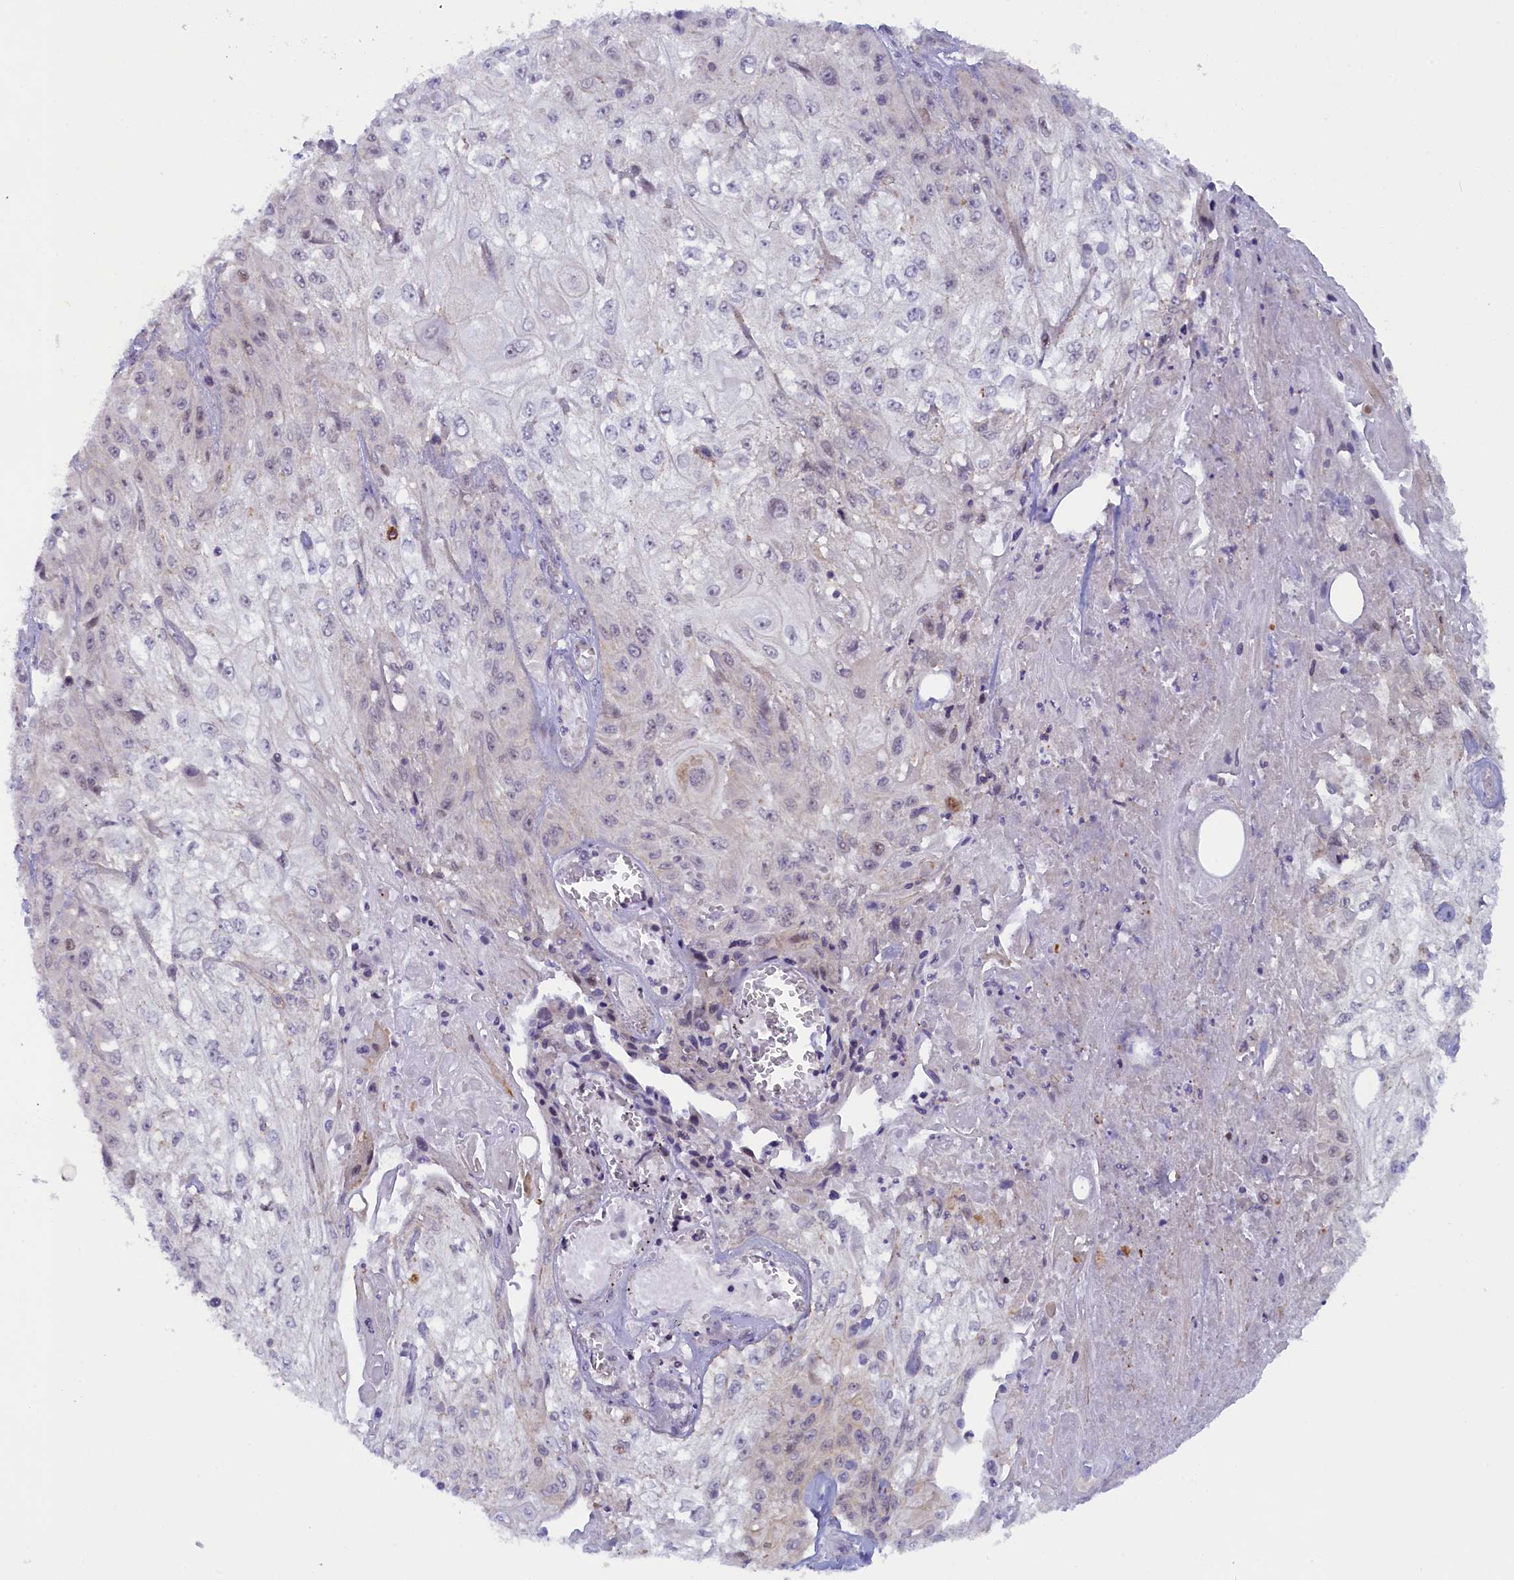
{"staining": {"intensity": "negative", "quantity": "none", "location": "none"}, "tissue": "skin cancer", "cell_type": "Tumor cells", "image_type": "cancer", "snomed": [{"axis": "morphology", "description": "Squamous cell carcinoma, NOS"}, {"axis": "morphology", "description": "Squamous cell carcinoma, metastatic, NOS"}, {"axis": "topography", "description": "Skin"}, {"axis": "topography", "description": "Lymph node"}], "caption": "Tumor cells are negative for brown protein staining in skin cancer.", "gene": "CCL23", "patient": {"sex": "male", "age": 75}}